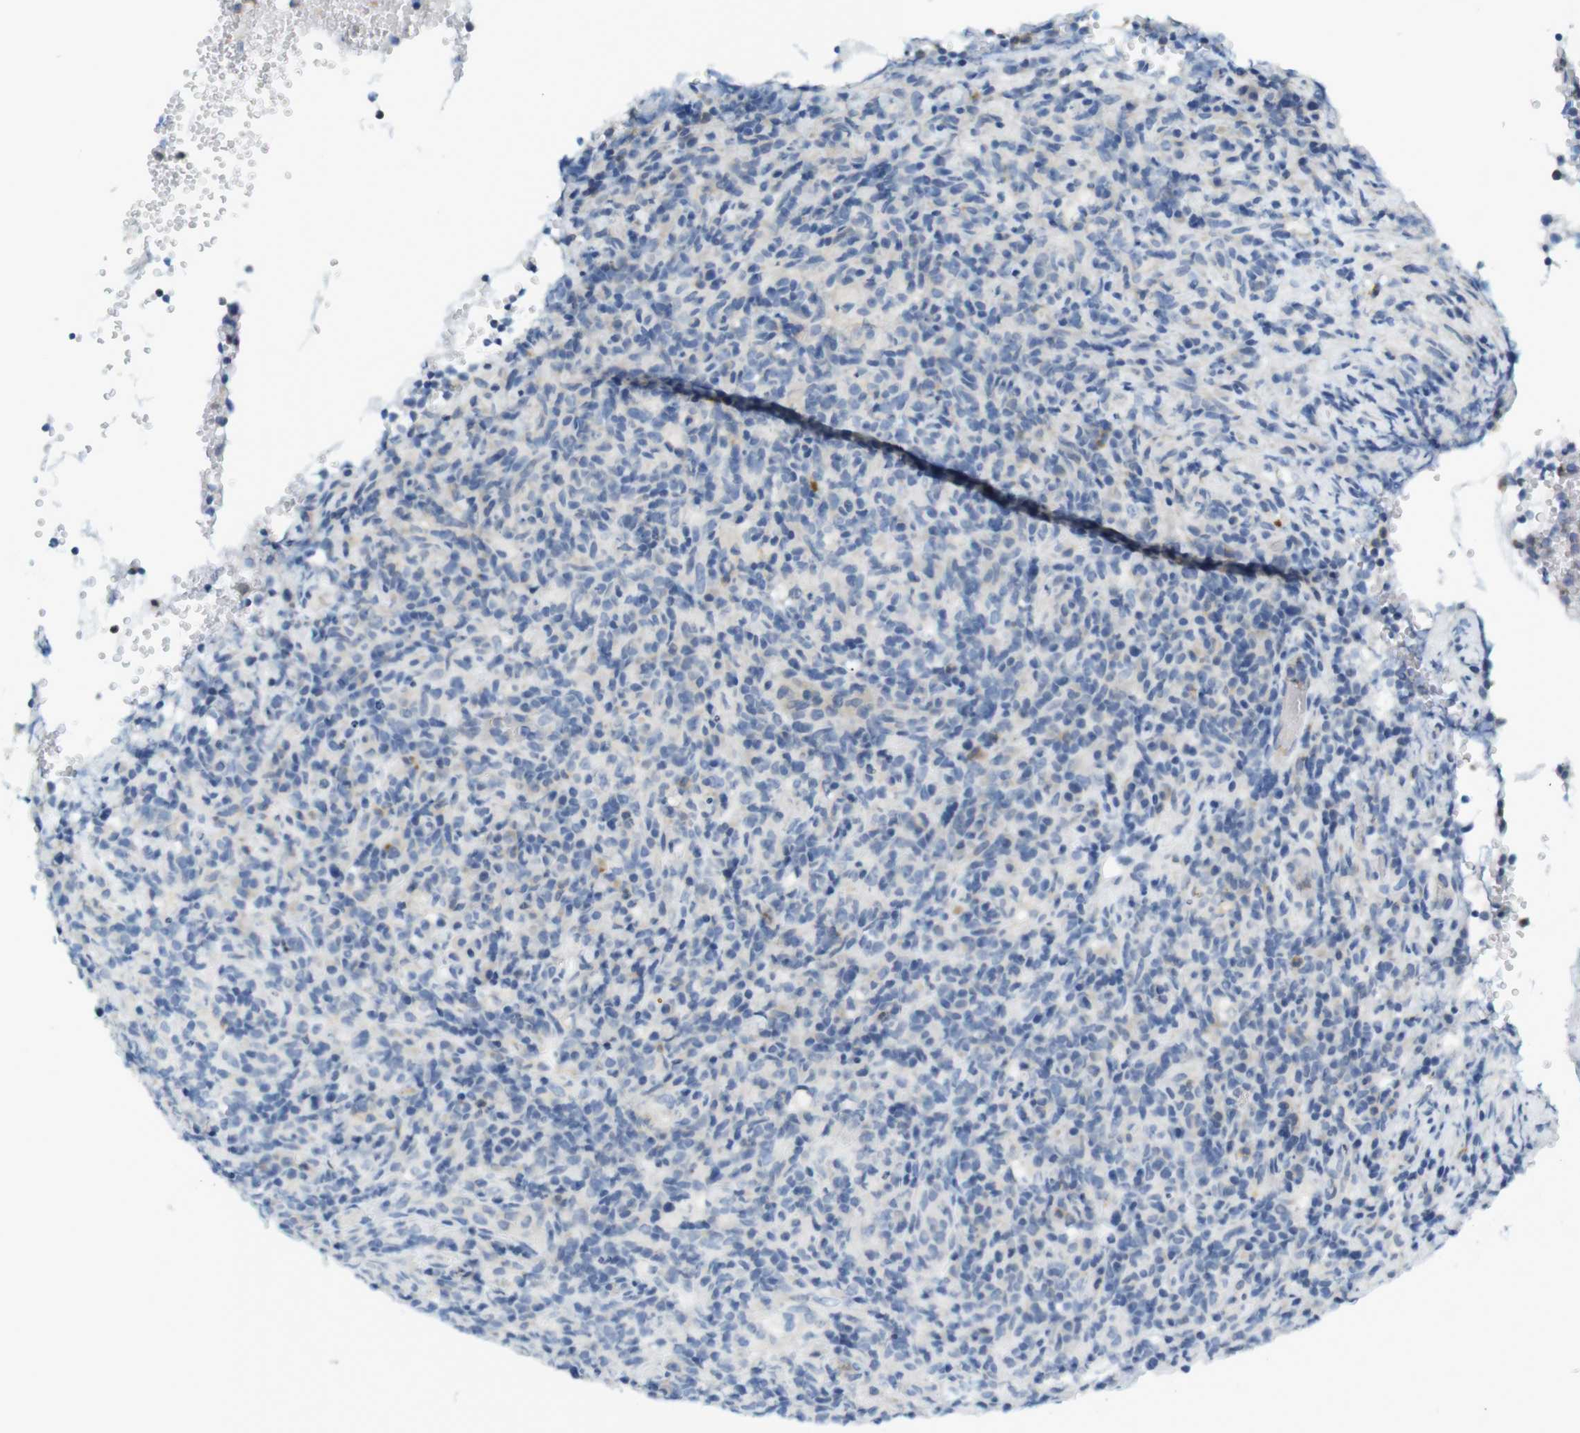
{"staining": {"intensity": "negative", "quantity": "none", "location": "none"}, "tissue": "lymphoma", "cell_type": "Tumor cells", "image_type": "cancer", "snomed": [{"axis": "morphology", "description": "Malignant lymphoma, non-Hodgkin's type, High grade"}, {"axis": "topography", "description": "Lymph node"}], "caption": "Tumor cells are negative for protein expression in human lymphoma.", "gene": "LRRK2", "patient": {"sex": "female", "age": 76}}